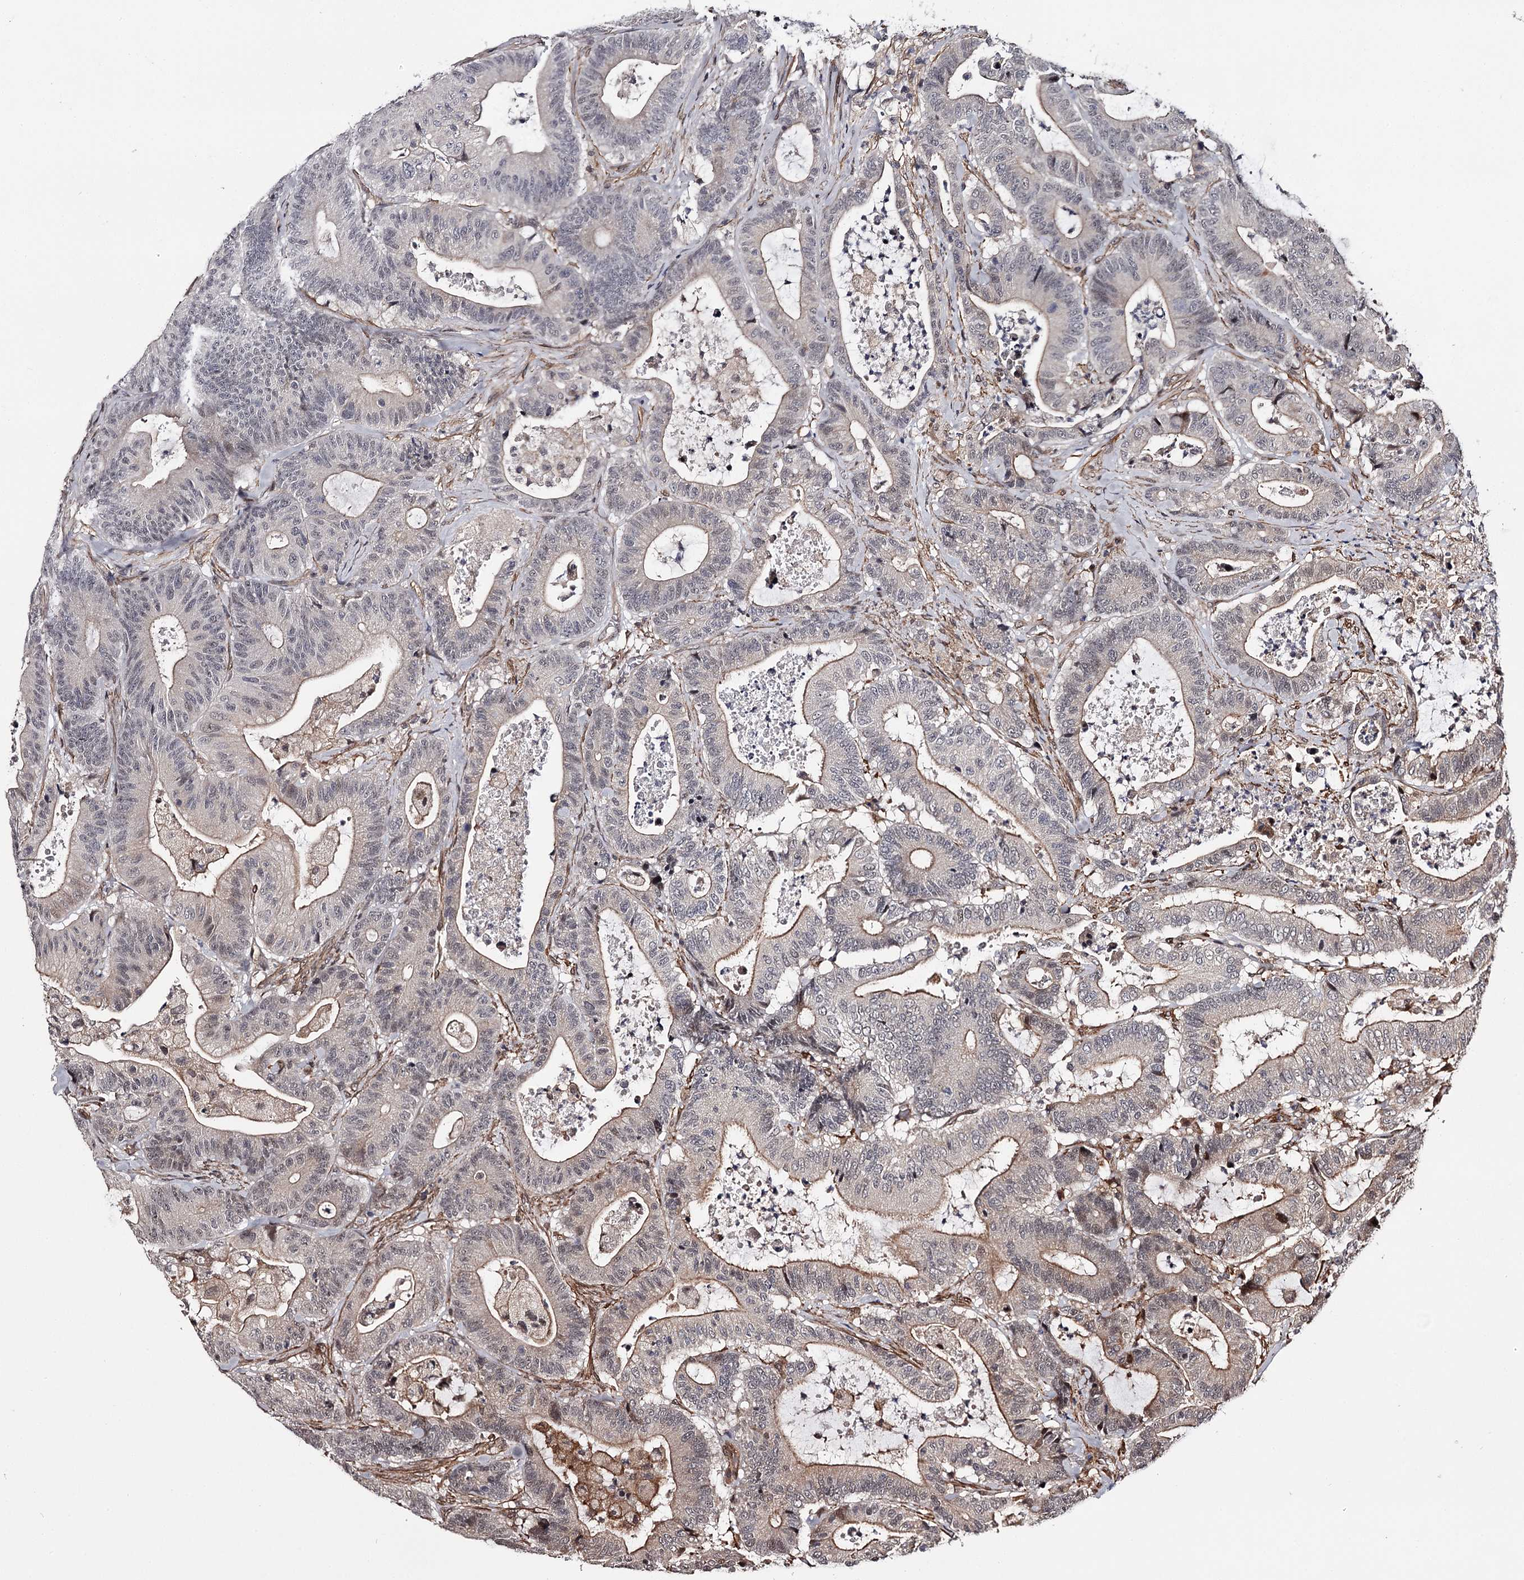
{"staining": {"intensity": "moderate", "quantity": ">75%", "location": "cytoplasmic/membranous"}, "tissue": "colorectal cancer", "cell_type": "Tumor cells", "image_type": "cancer", "snomed": [{"axis": "morphology", "description": "Adenocarcinoma, NOS"}, {"axis": "topography", "description": "Colon"}], "caption": "DAB (3,3'-diaminobenzidine) immunohistochemical staining of human adenocarcinoma (colorectal) shows moderate cytoplasmic/membranous protein expression in about >75% of tumor cells.", "gene": "TTC33", "patient": {"sex": "female", "age": 84}}